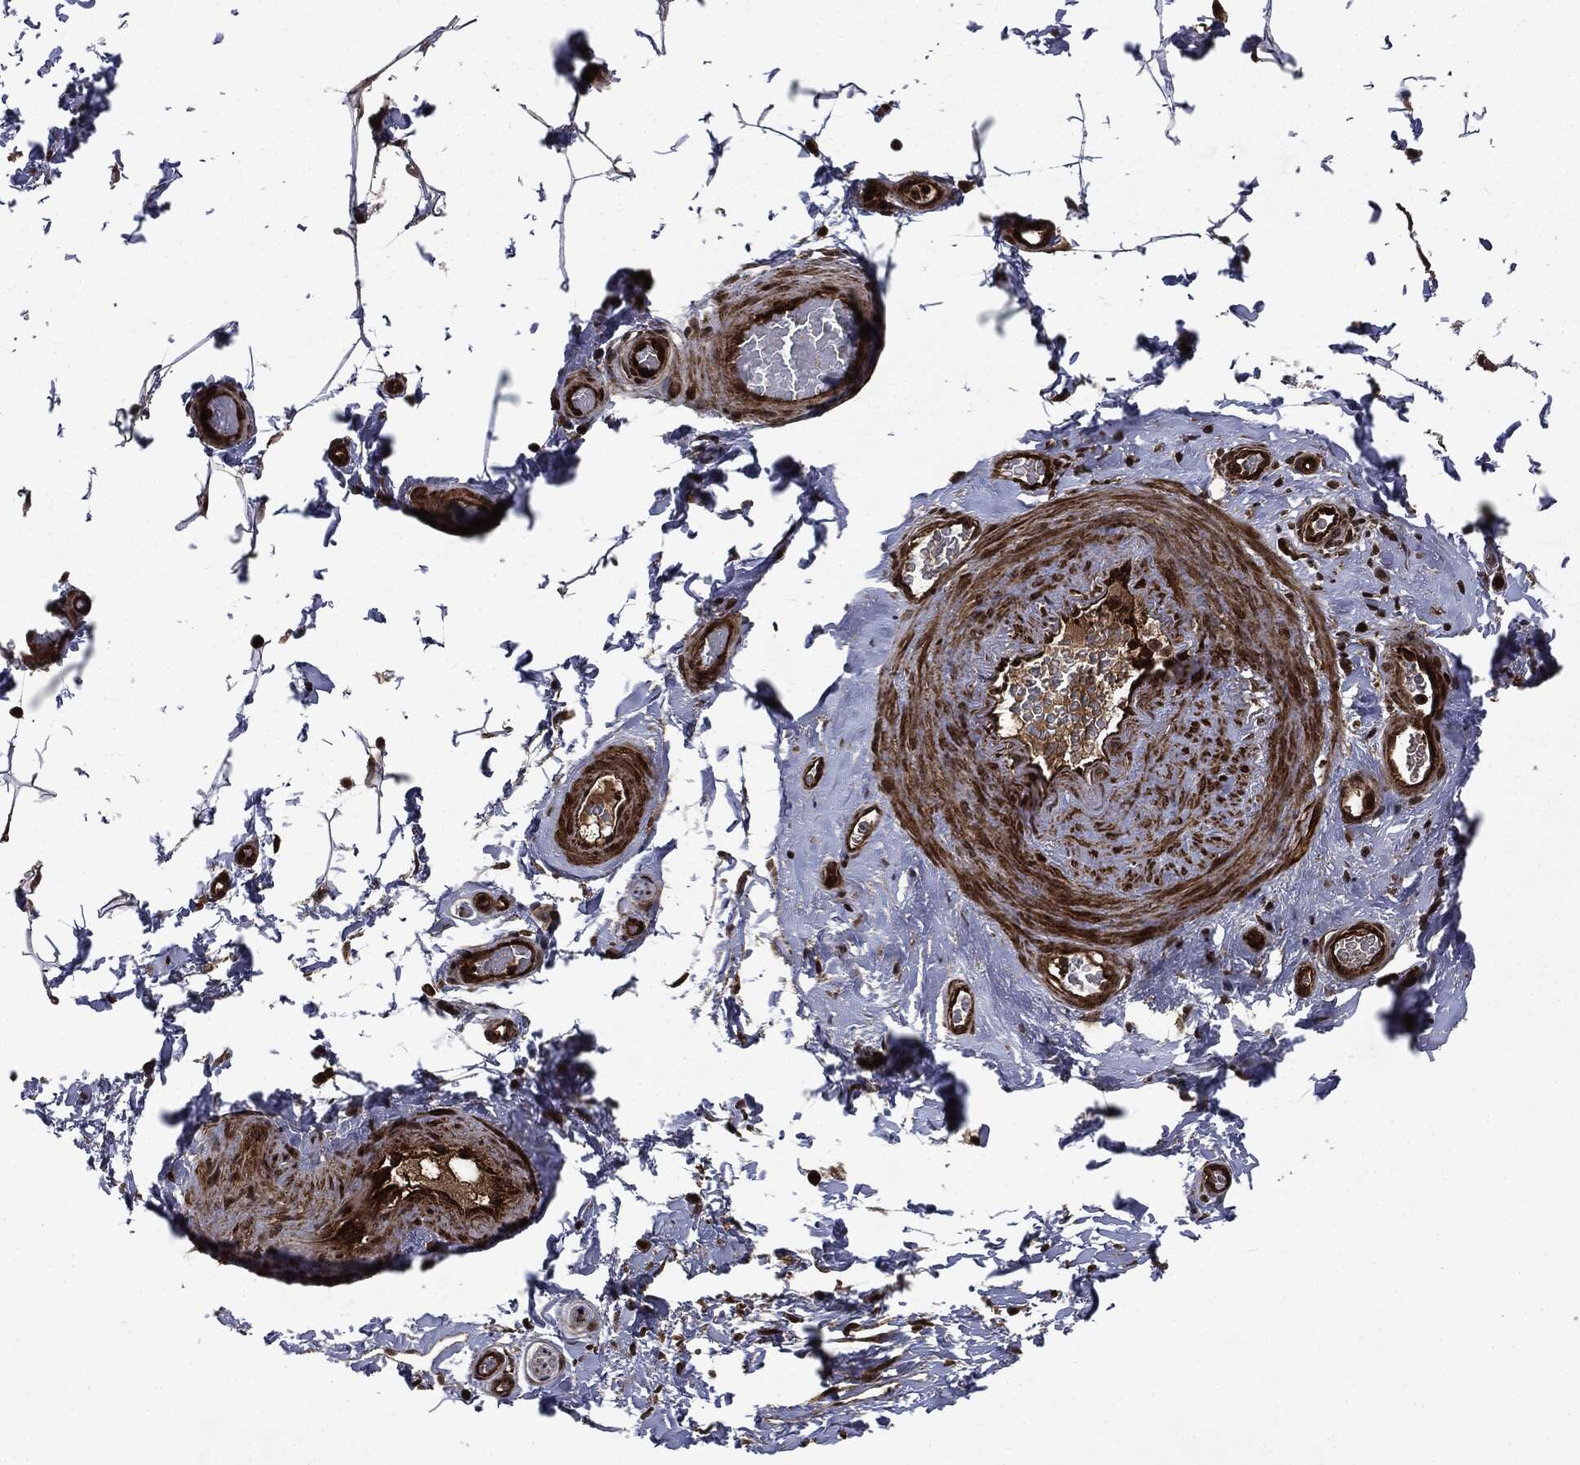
{"staining": {"intensity": "moderate", "quantity": "25%-75%", "location": "cytoplasmic/membranous,nuclear"}, "tissue": "adipose tissue", "cell_type": "Adipocytes", "image_type": "normal", "snomed": [{"axis": "morphology", "description": "Normal tissue, NOS"}, {"axis": "topography", "description": "Soft tissue"}, {"axis": "topography", "description": "Vascular tissue"}], "caption": "This histopathology image demonstrates immunohistochemistry (IHC) staining of normal adipose tissue, with medium moderate cytoplasmic/membranous,nuclear expression in approximately 25%-75% of adipocytes.", "gene": "CARD6", "patient": {"sex": "male", "age": 41}}